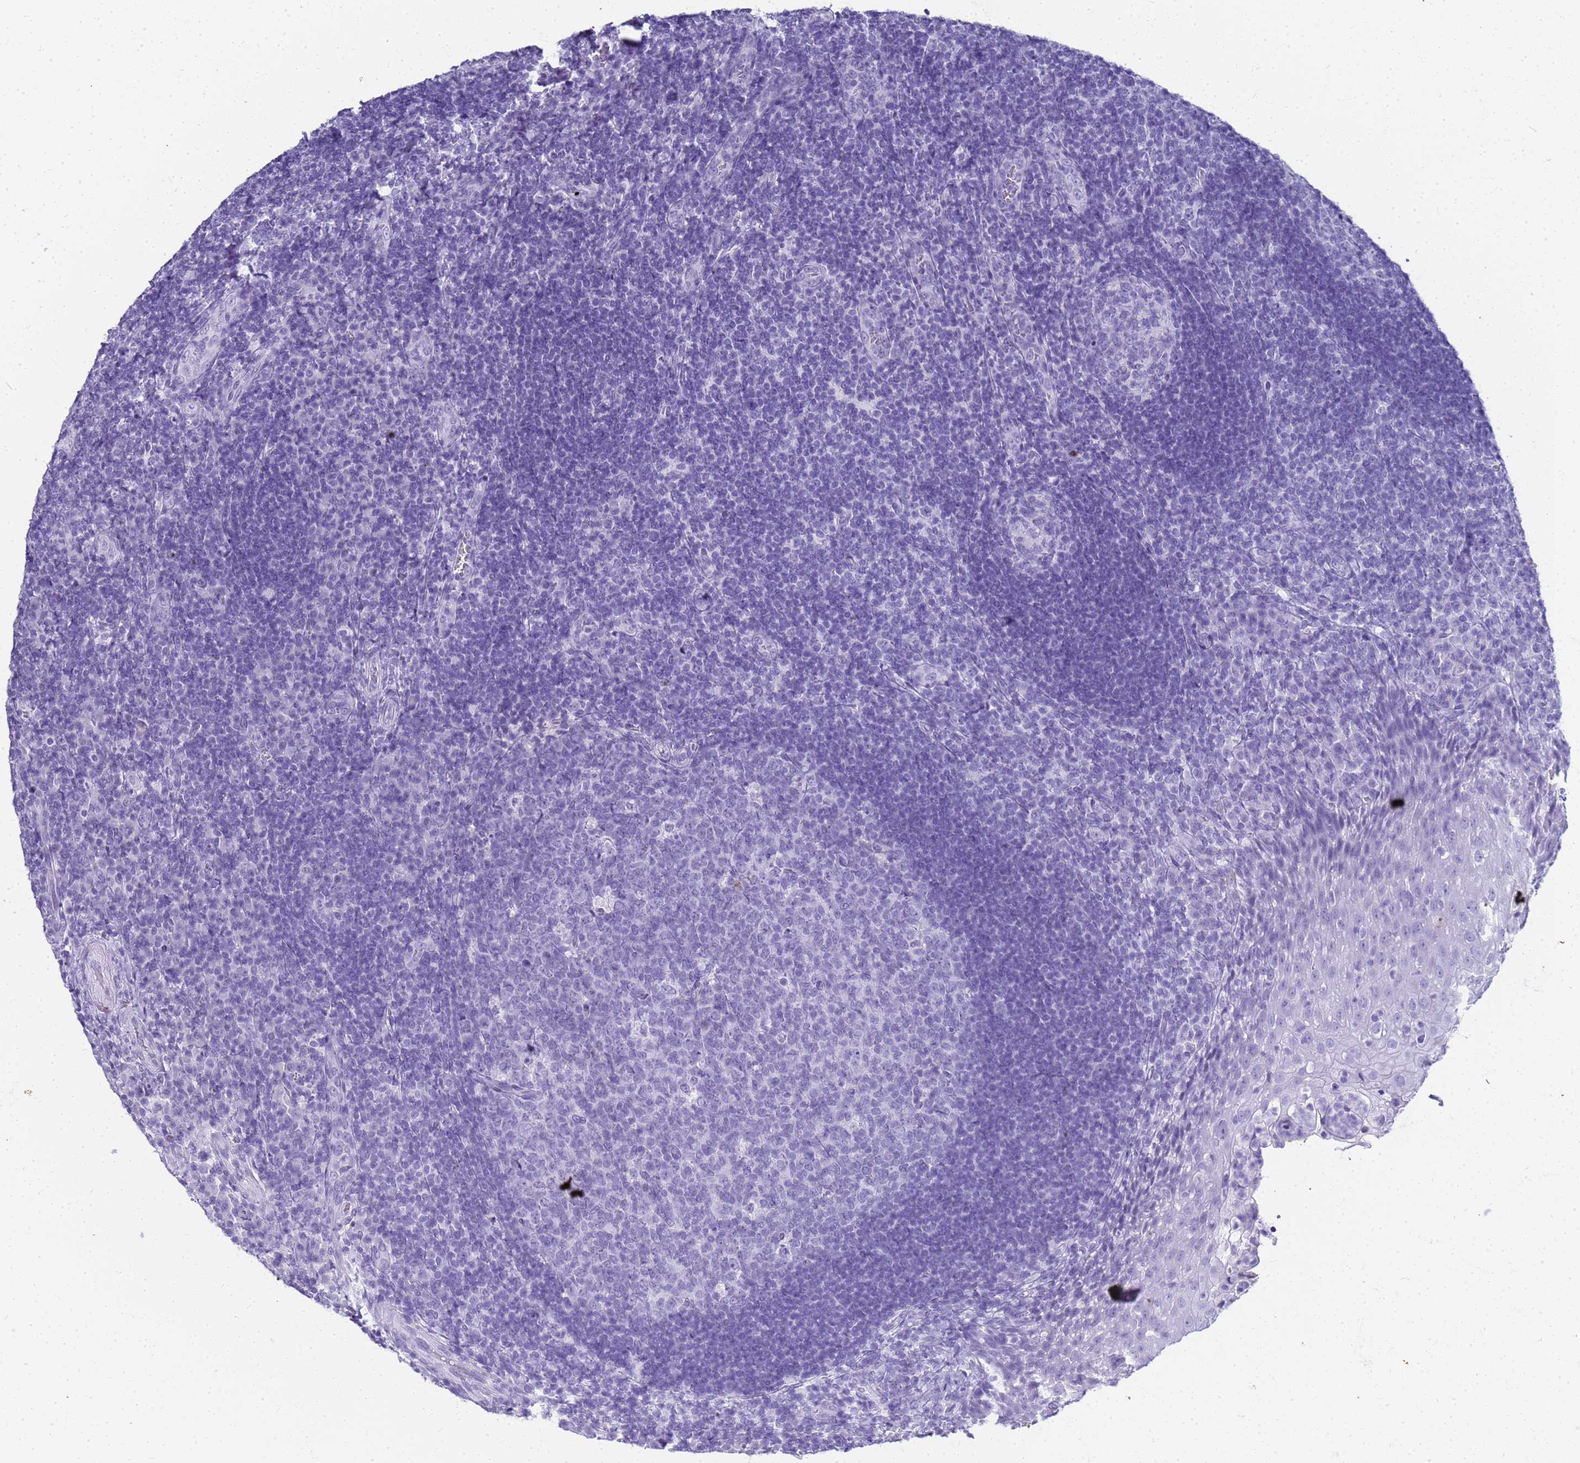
{"staining": {"intensity": "negative", "quantity": "none", "location": "none"}, "tissue": "tonsil", "cell_type": "Germinal center cells", "image_type": "normal", "snomed": [{"axis": "morphology", "description": "Normal tissue, NOS"}, {"axis": "topography", "description": "Tonsil"}], "caption": "High power microscopy image of an IHC photomicrograph of benign tonsil, revealing no significant positivity in germinal center cells.", "gene": "SLC7A9", "patient": {"sex": "male", "age": 17}}